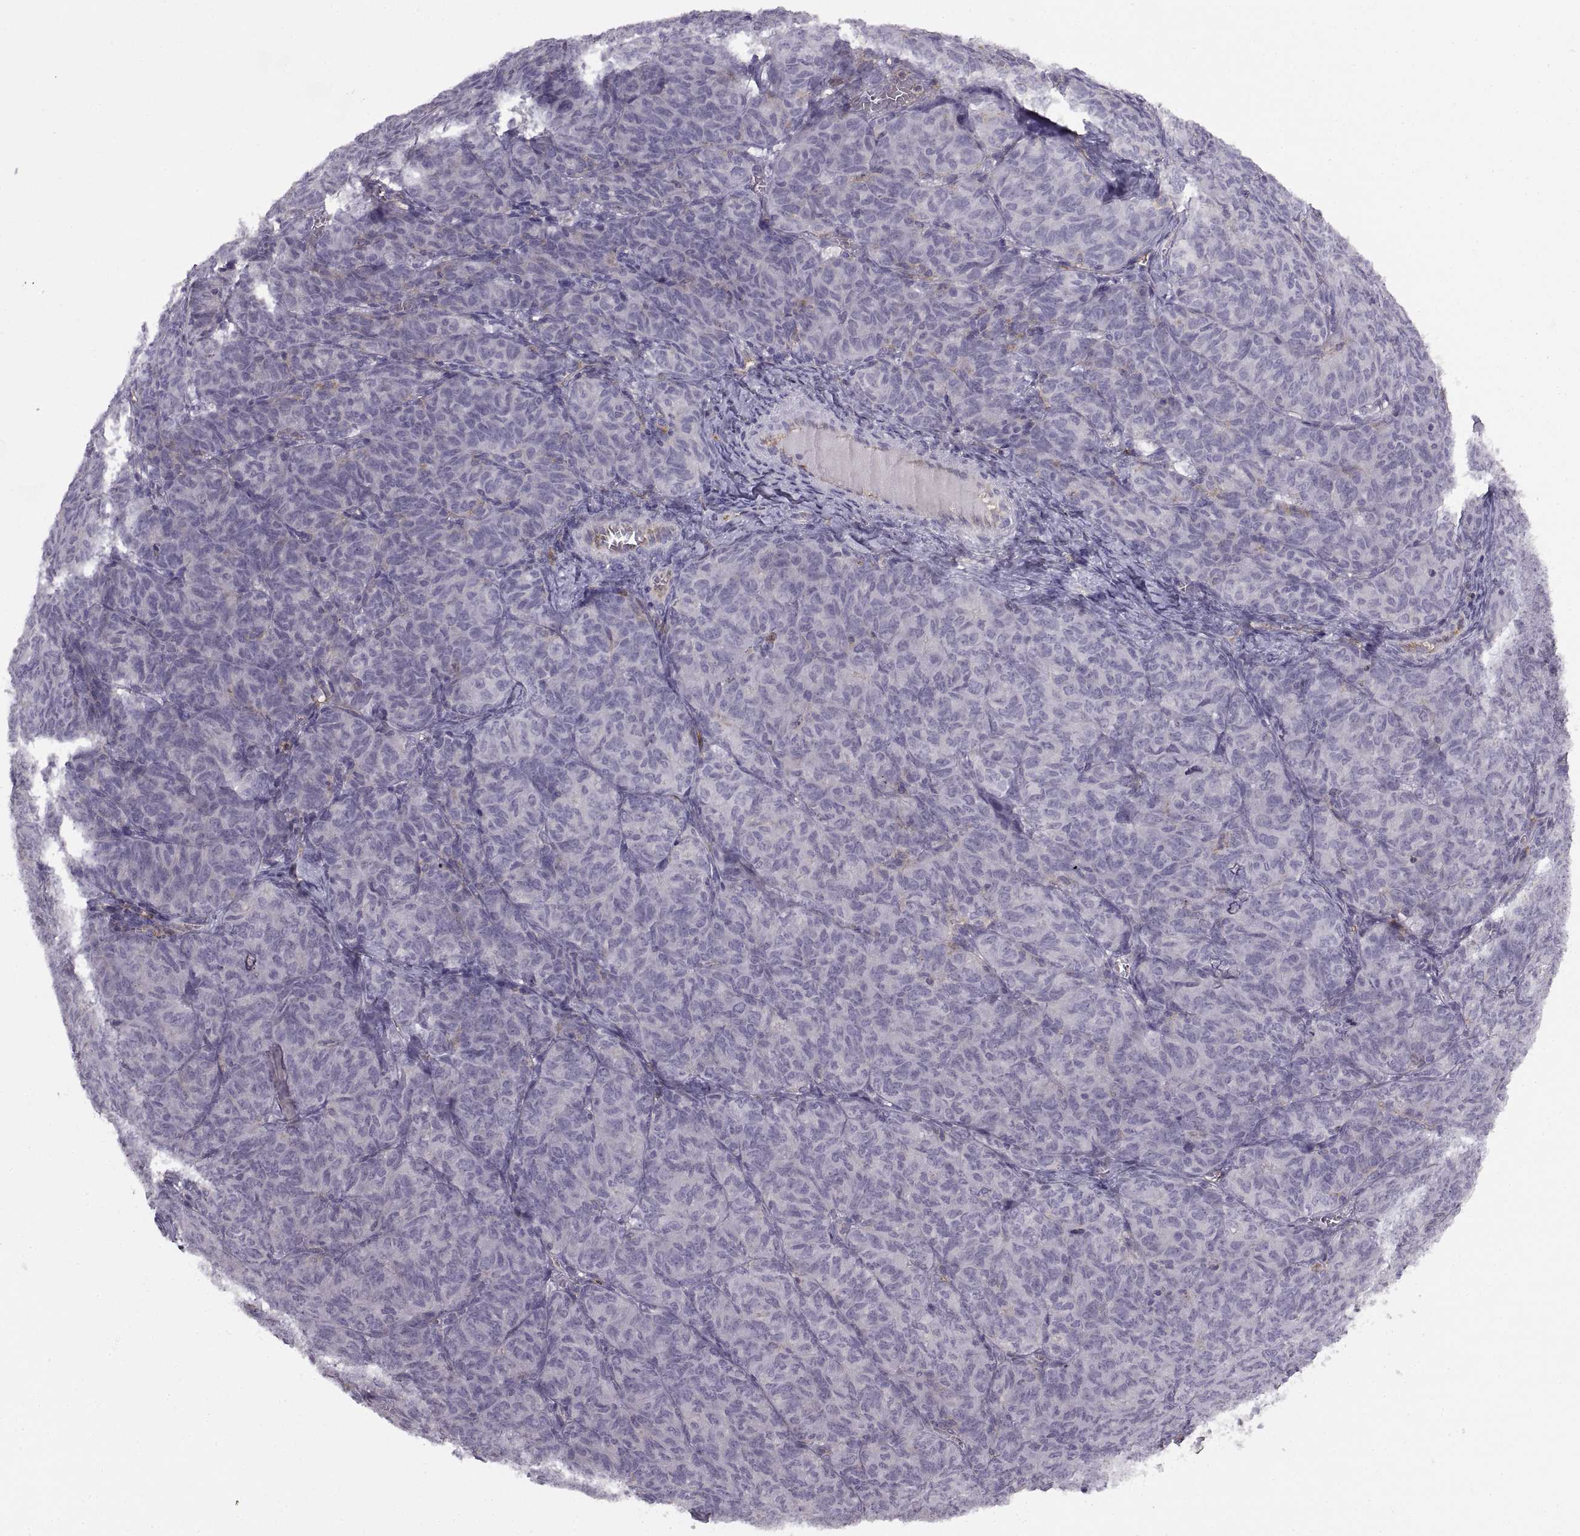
{"staining": {"intensity": "negative", "quantity": "none", "location": "none"}, "tissue": "ovarian cancer", "cell_type": "Tumor cells", "image_type": "cancer", "snomed": [{"axis": "morphology", "description": "Carcinoma, endometroid"}, {"axis": "topography", "description": "Ovary"}], "caption": "The micrograph demonstrates no staining of tumor cells in ovarian cancer. (Immunohistochemistry, brightfield microscopy, high magnification).", "gene": "RALB", "patient": {"sex": "female", "age": 80}}